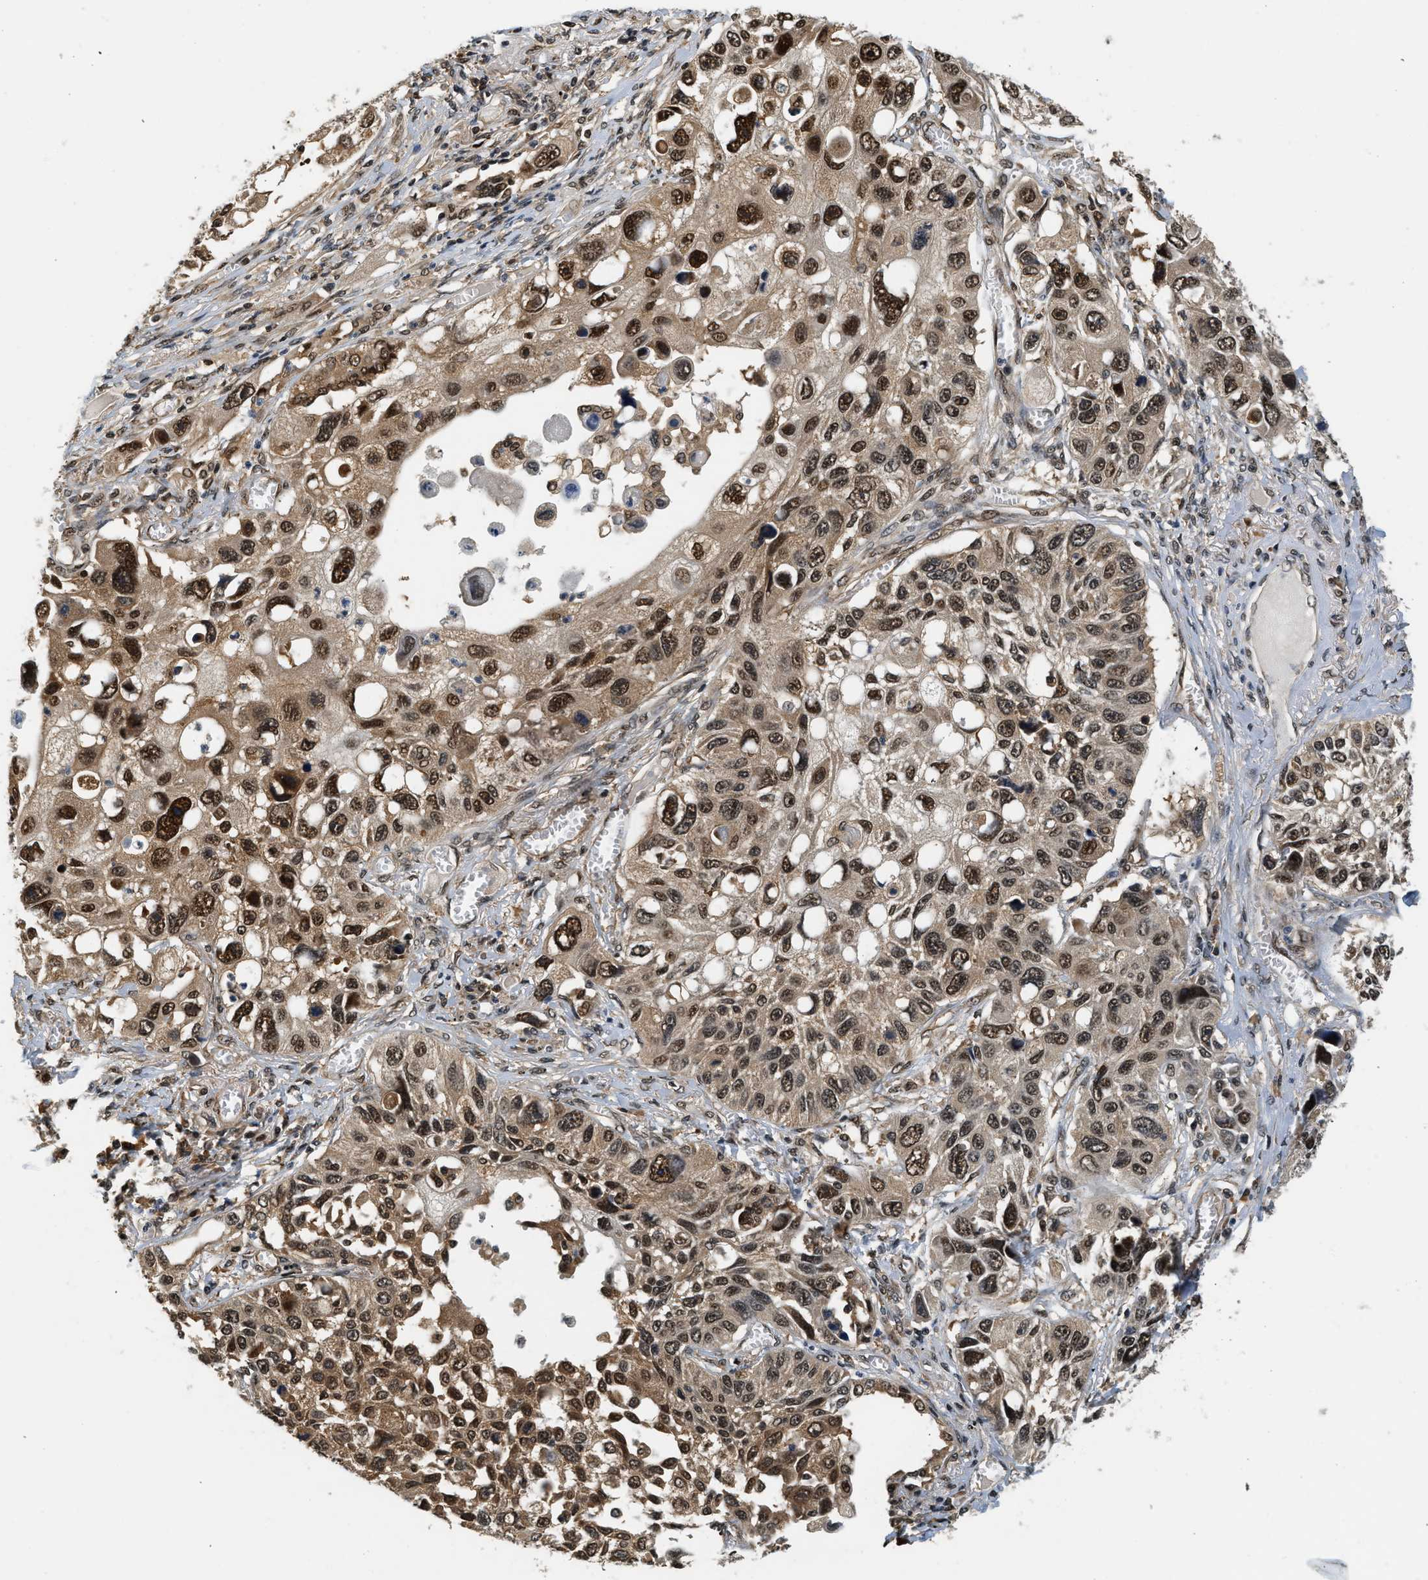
{"staining": {"intensity": "strong", "quantity": ">75%", "location": "cytoplasmic/membranous,nuclear"}, "tissue": "lung cancer", "cell_type": "Tumor cells", "image_type": "cancer", "snomed": [{"axis": "morphology", "description": "Squamous cell carcinoma, NOS"}, {"axis": "topography", "description": "Lung"}], "caption": "Protein expression analysis of human lung squamous cell carcinoma reveals strong cytoplasmic/membranous and nuclear expression in approximately >75% of tumor cells.", "gene": "PSMD3", "patient": {"sex": "male", "age": 71}}